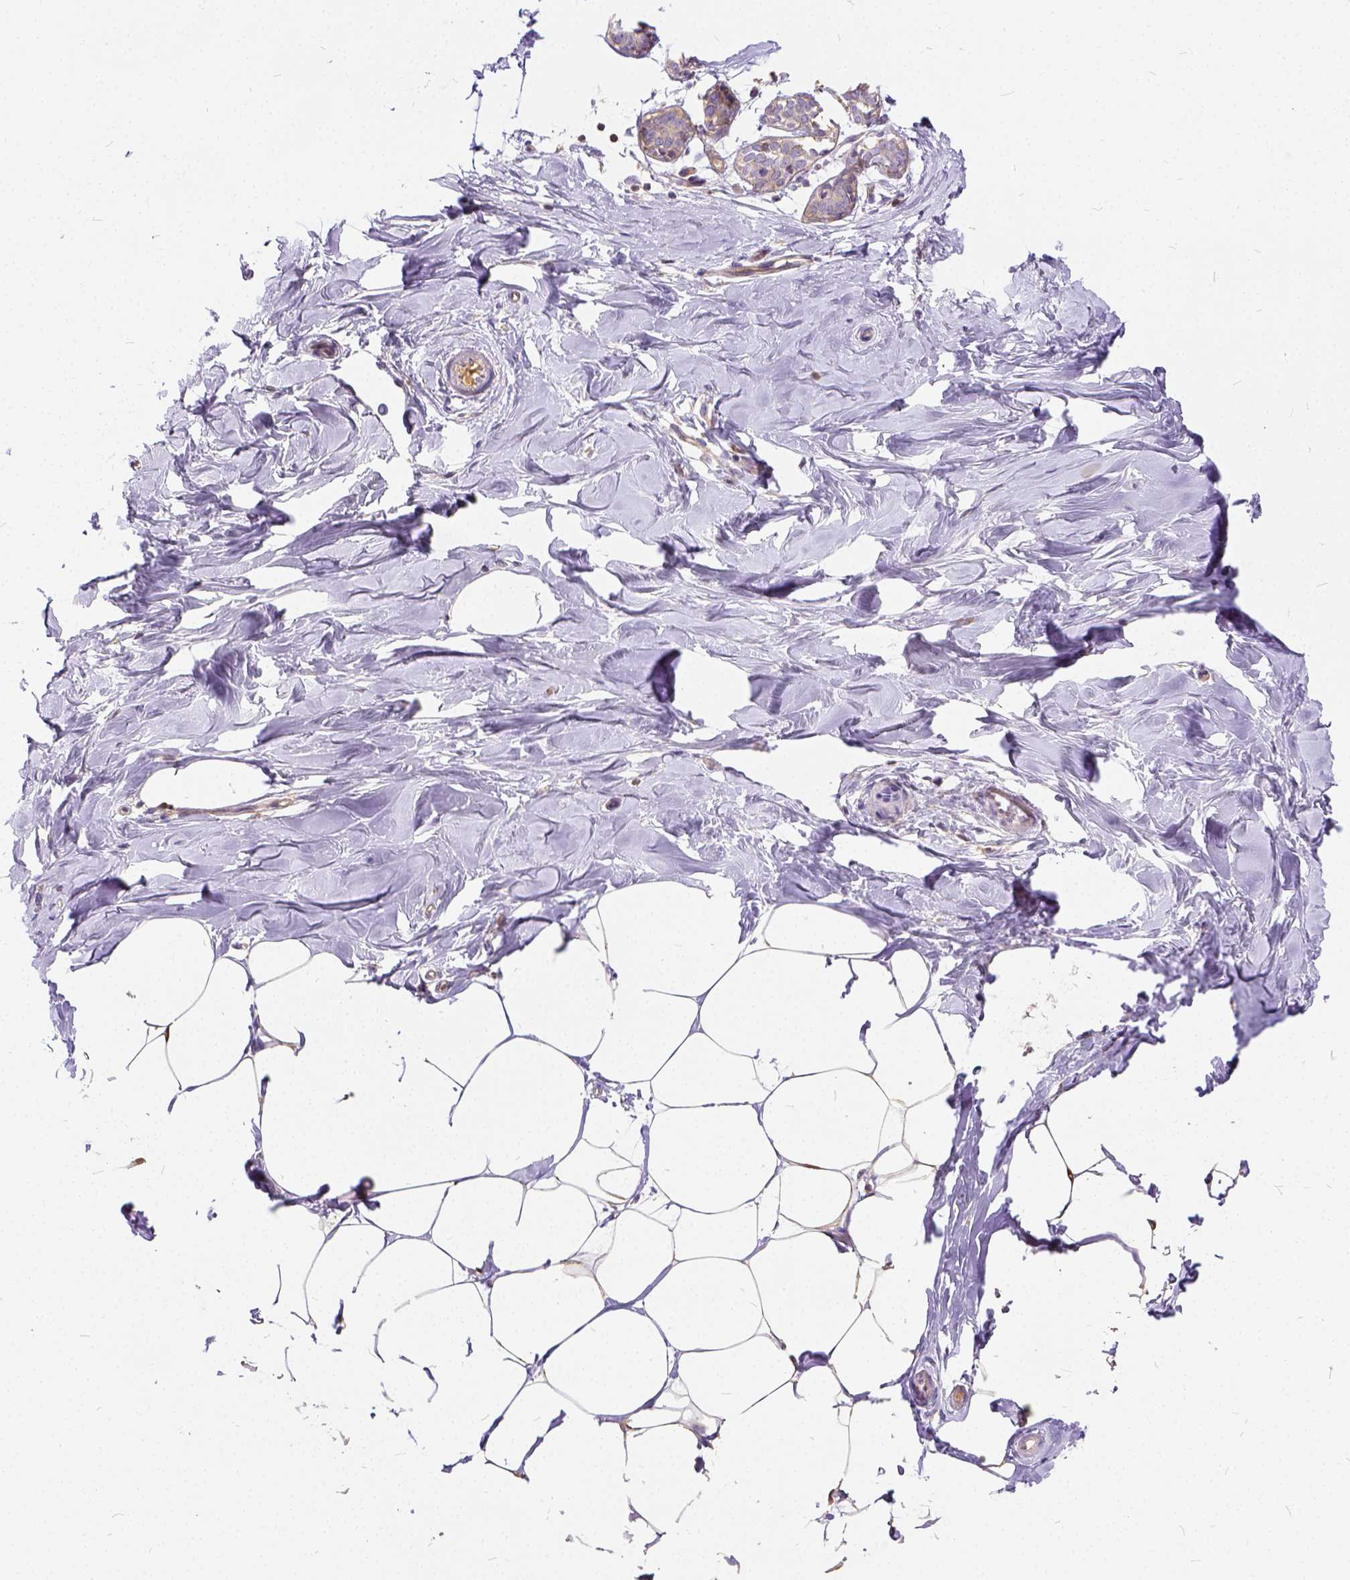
{"staining": {"intensity": "negative", "quantity": "none", "location": "none"}, "tissue": "breast", "cell_type": "Adipocytes", "image_type": "normal", "snomed": [{"axis": "morphology", "description": "Normal tissue, NOS"}, {"axis": "topography", "description": "Breast"}], "caption": "Immunohistochemistry micrograph of benign breast stained for a protein (brown), which reveals no positivity in adipocytes. The staining was performed using DAB to visualize the protein expression in brown, while the nuclei were stained in blue with hematoxylin (Magnification: 20x).", "gene": "CADM4", "patient": {"sex": "female", "age": 27}}